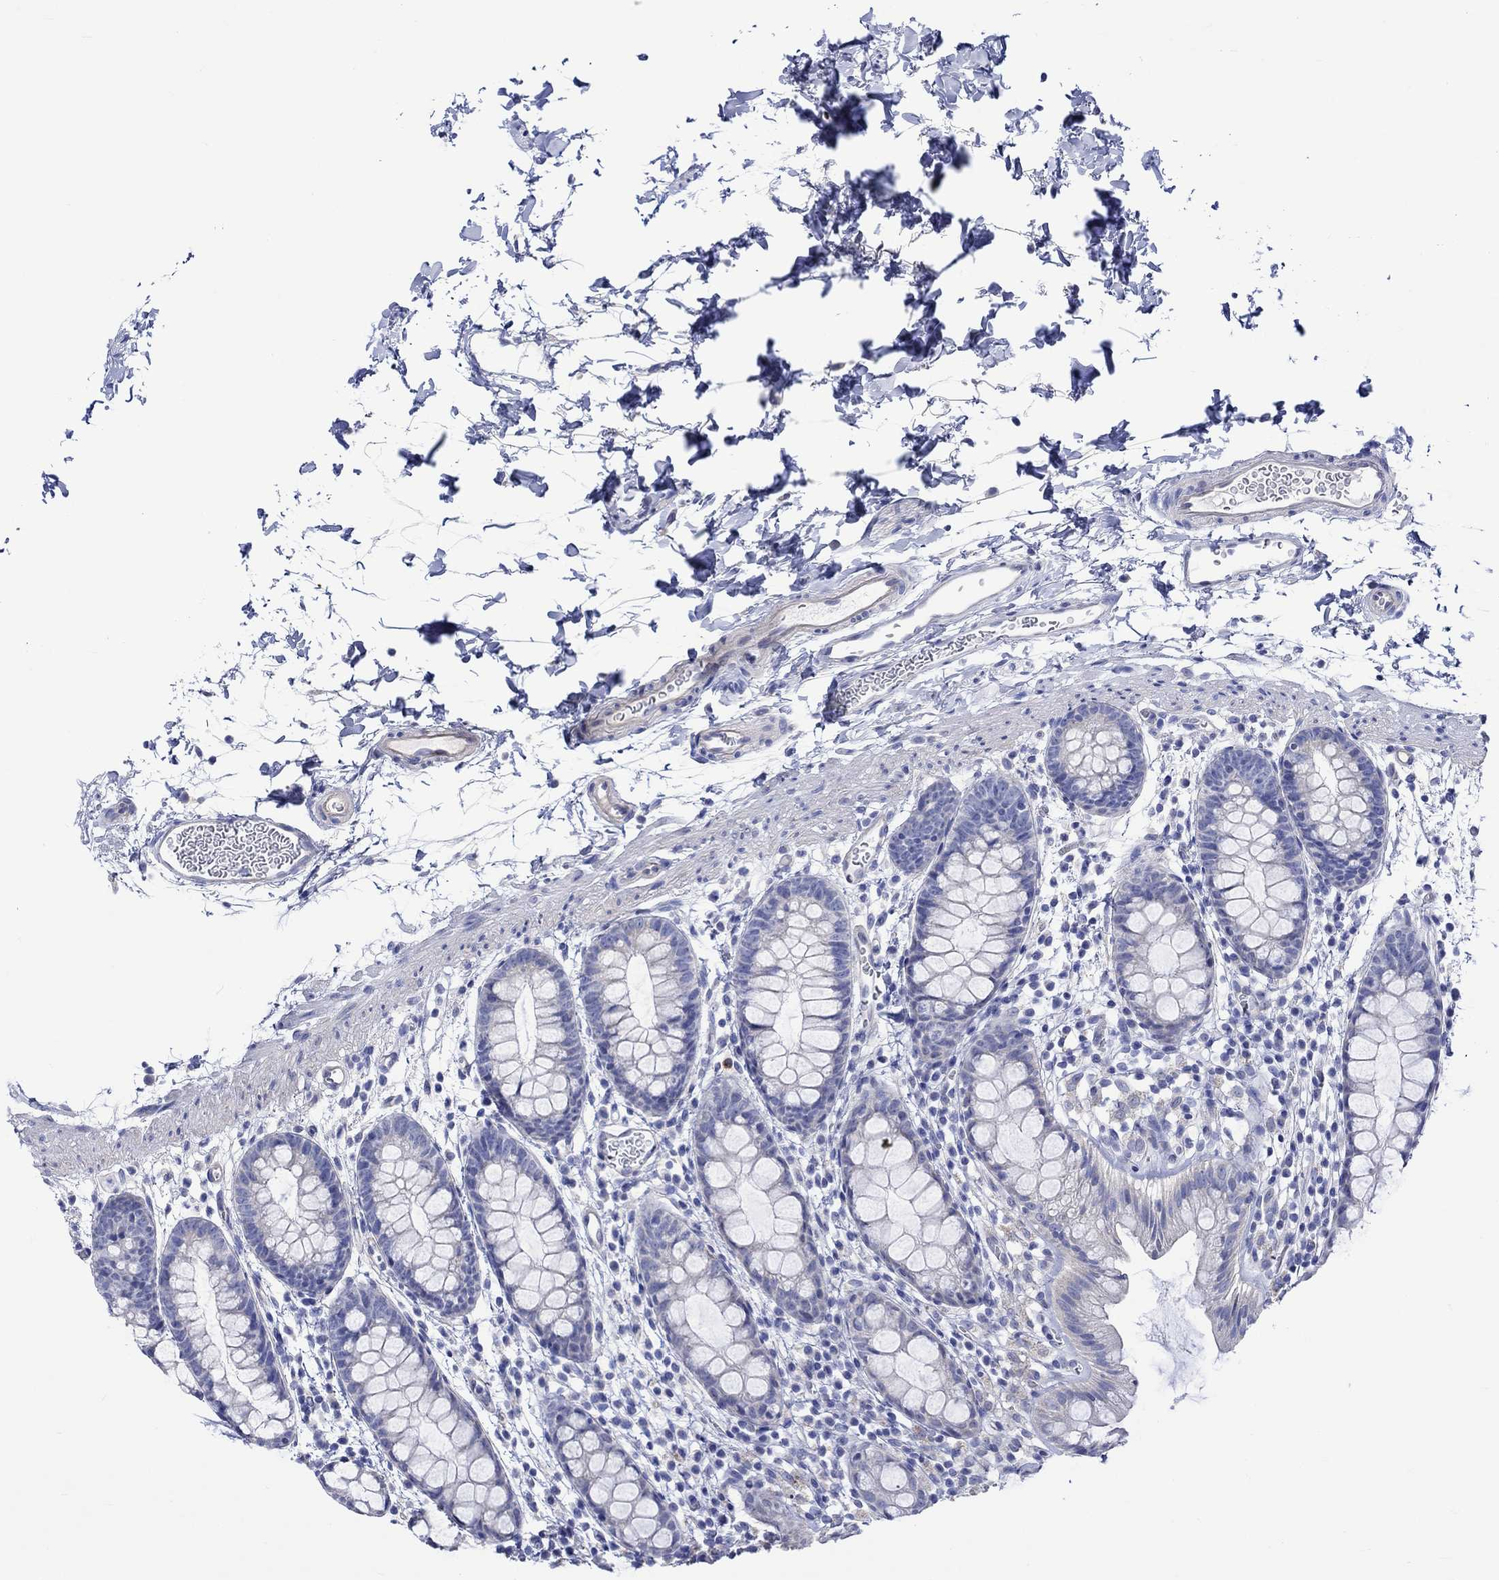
{"staining": {"intensity": "negative", "quantity": "none", "location": "none"}, "tissue": "rectum", "cell_type": "Glandular cells", "image_type": "normal", "snomed": [{"axis": "morphology", "description": "Normal tissue, NOS"}, {"axis": "topography", "description": "Rectum"}], "caption": "Rectum stained for a protein using IHC shows no staining glandular cells.", "gene": "HARBI1", "patient": {"sex": "male", "age": 57}}